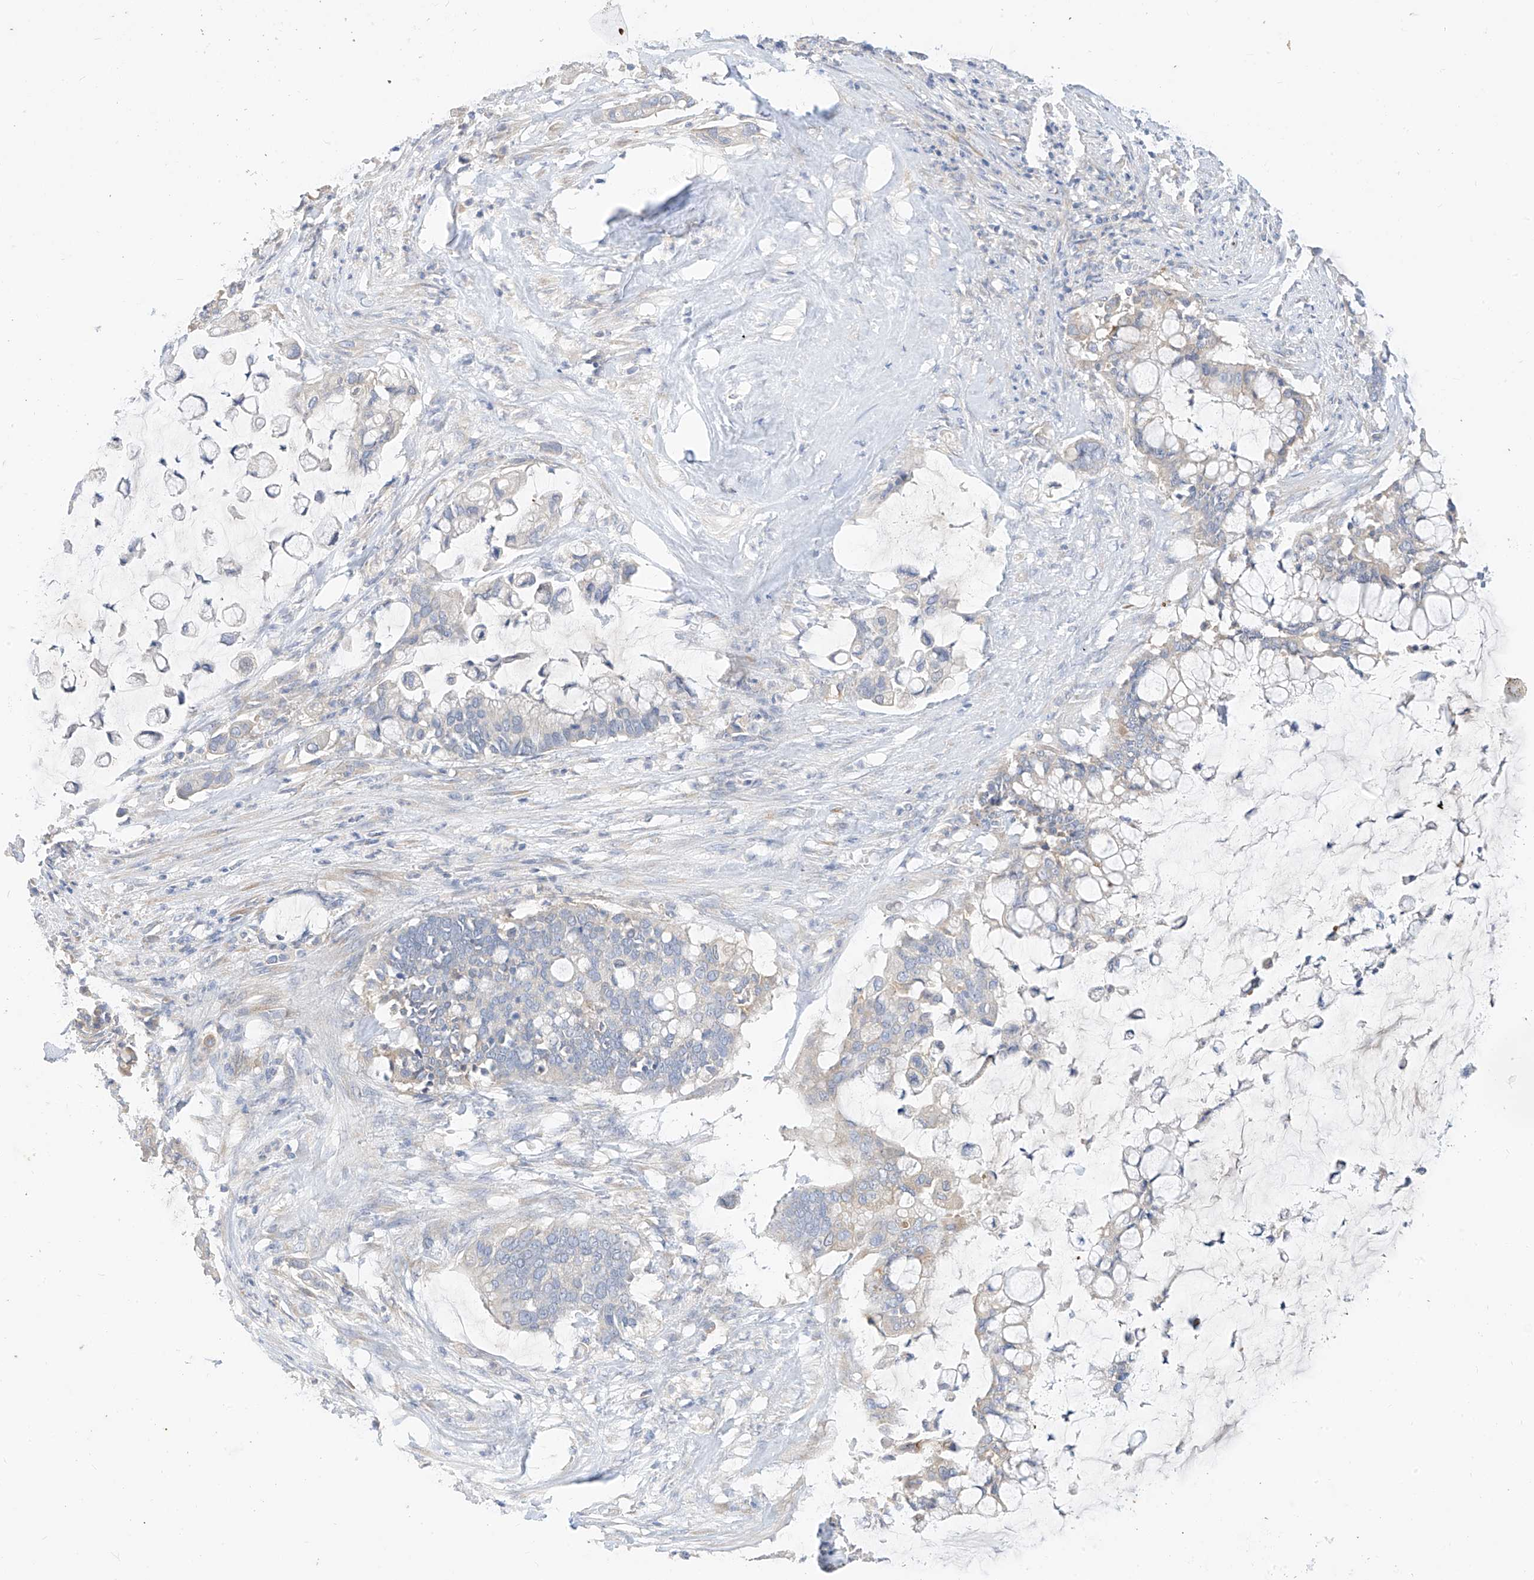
{"staining": {"intensity": "moderate", "quantity": "<25%", "location": "cytoplasmic/membranous"}, "tissue": "pancreatic cancer", "cell_type": "Tumor cells", "image_type": "cancer", "snomed": [{"axis": "morphology", "description": "Adenocarcinoma, NOS"}, {"axis": "topography", "description": "Pancreas"}], "caption": "Pancreatic adenocarcinoma stained with a protein marker displays moderate staining in tumor cells.", "gene": "RASA2", "patient": {"sex": "male", "age": 41}}